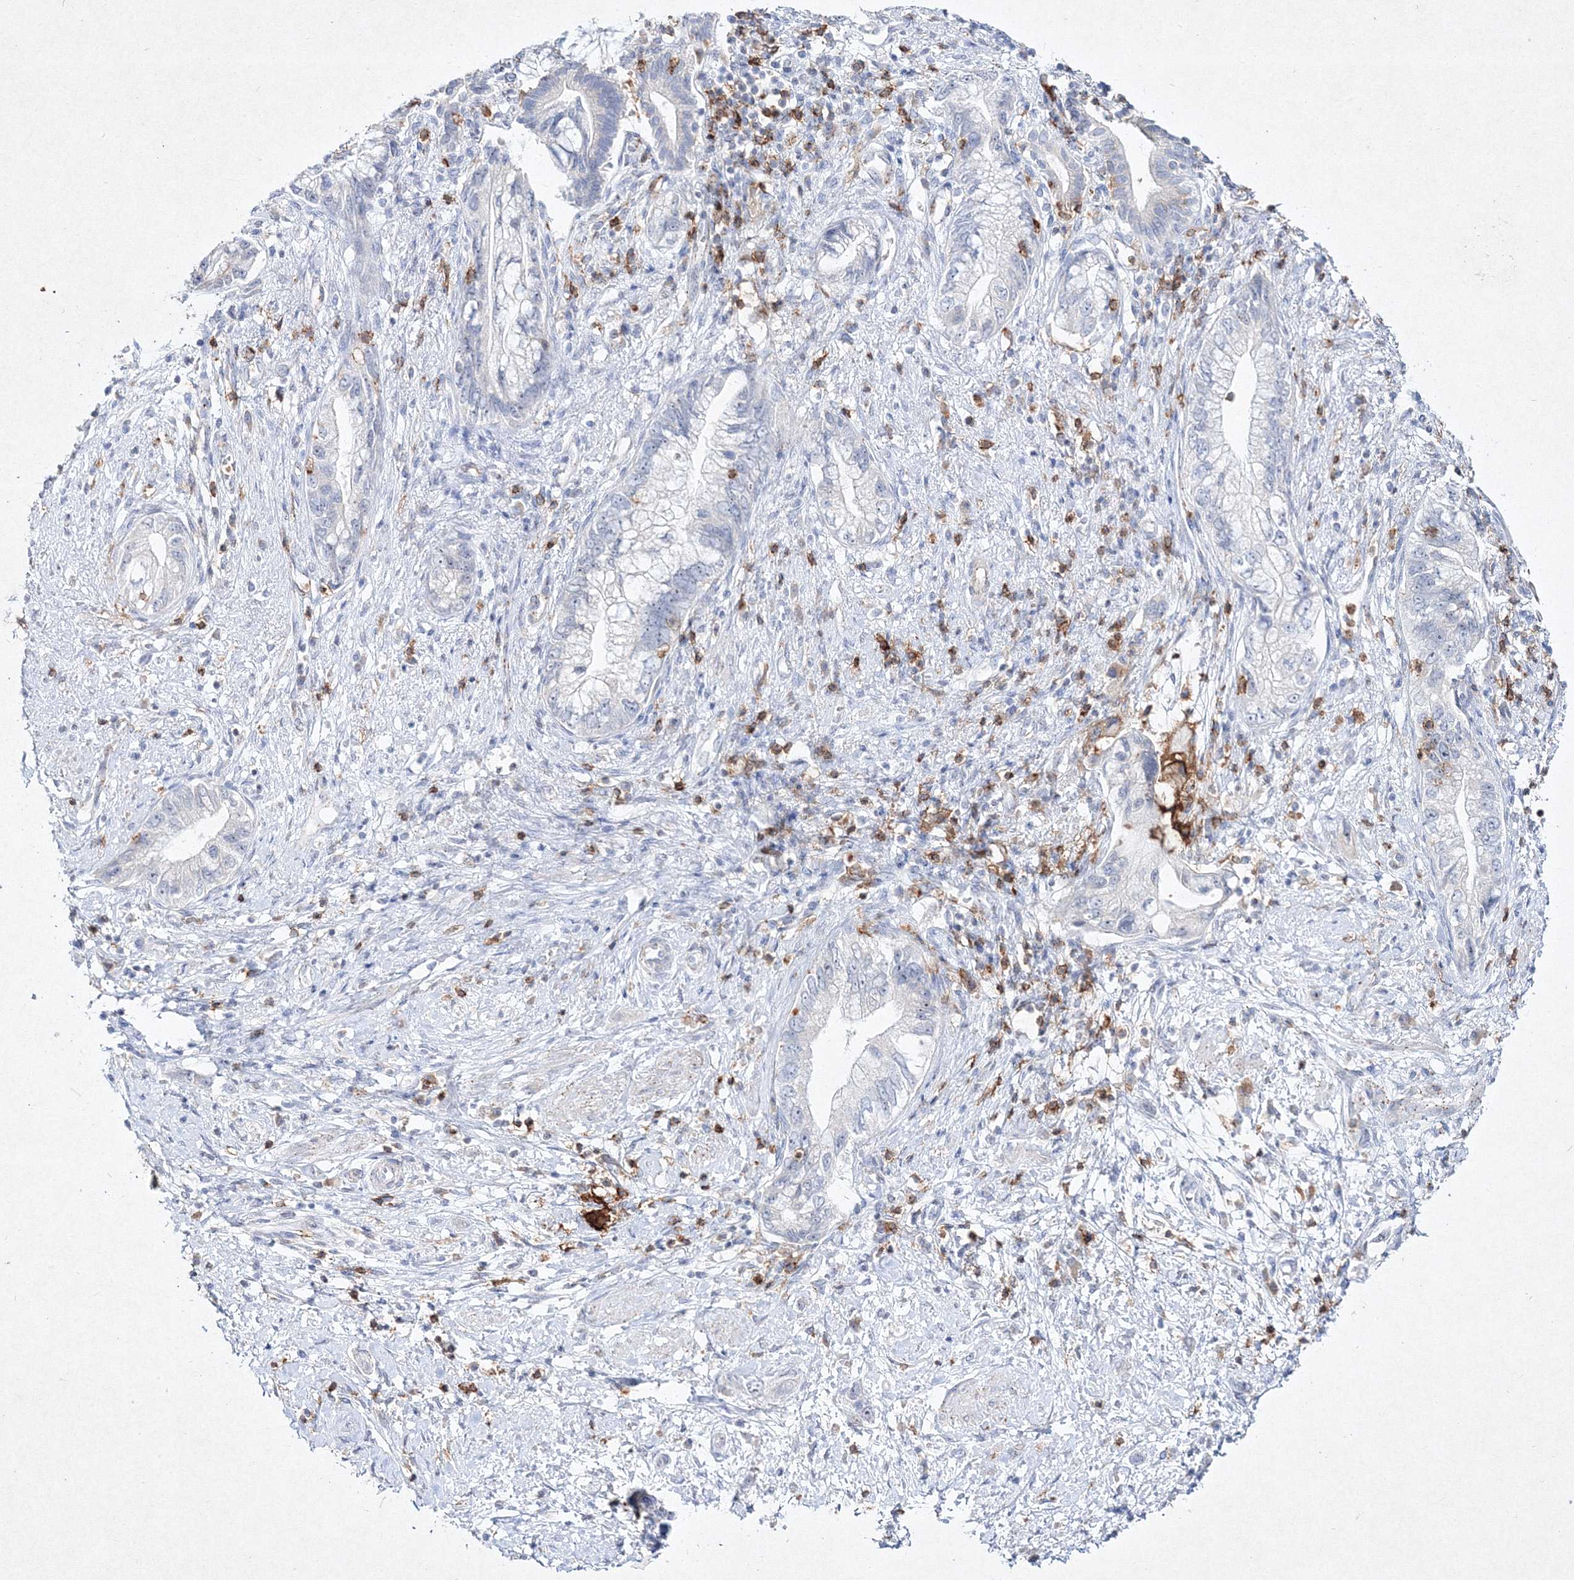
{"staining": {"intensity": "negative", "quantity": "none", "location": "none"}, "tissue": "pancreatic cancer", "cell_type": "Tumor cells", "image_type": "cancer", "snomed": [{"axis": "morphology", "description": "Adenocarcinoma, NOS"}, {"axis": "topography", "description": "Pancreas"}], "caption": "An image of pancreatic adenocarcinoma stained for a protein demonstrates no brown staining in tumor cells.", "gene": "HCST", "patient": {"sex": "female", "age": 73}}